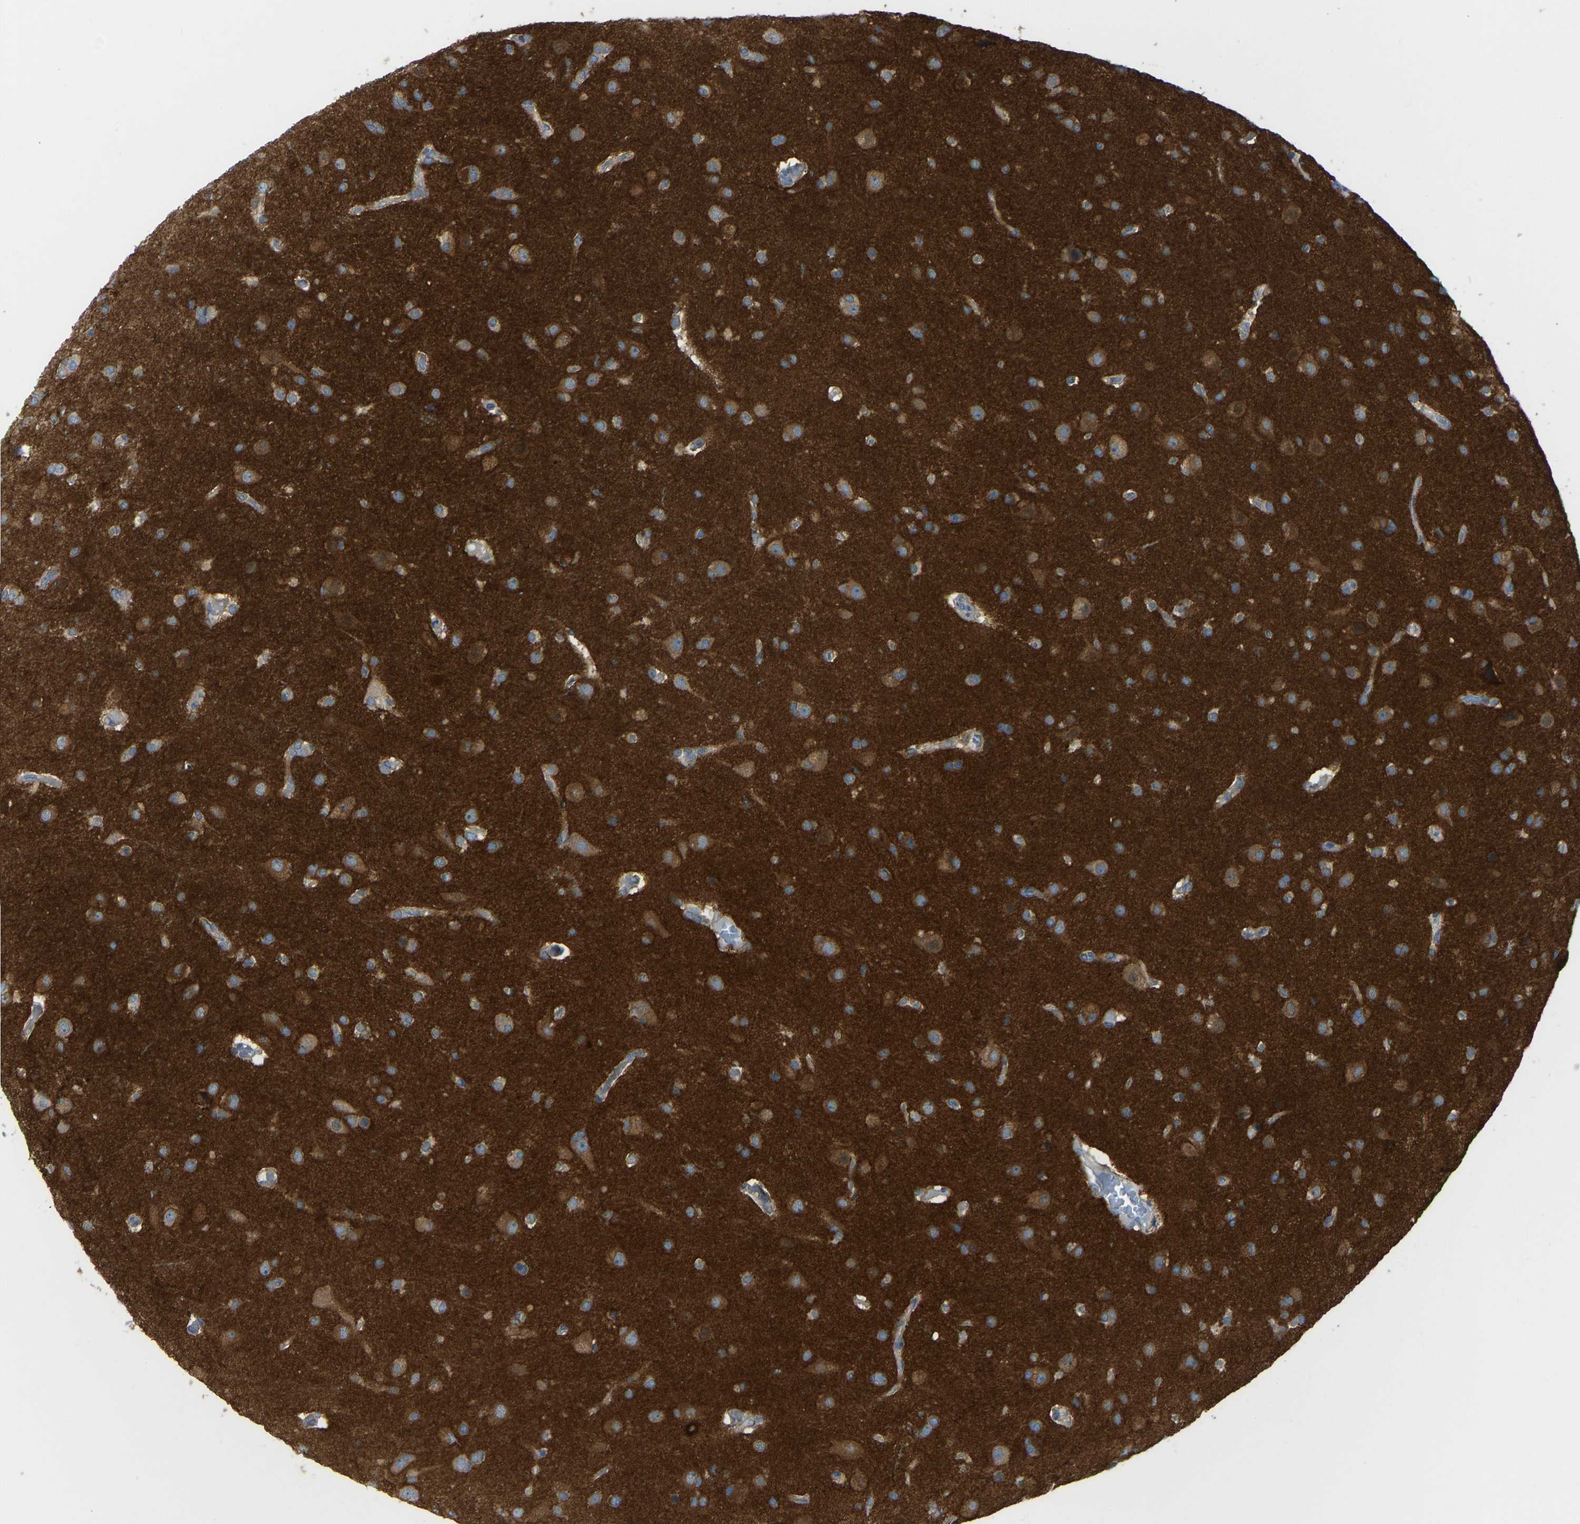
{"staining": {"intensity": "weak", "quantity": "25%-75%", "location": "cytoplasmic/membranous"}, "tissue": "glioma", "cell_type": "Tumor cells", "image_type": "cancer", "snomed": [{"axis": "morphology", "description": "Glioma, malignant, High grade"}, {"axis": "topography", "description": "Brain"}], "caption": "Protein analysis of malignant high-grade glioma tissue displays weak cytoplasmic/membranous positivity in about 25%-75% of tumor cells.", "gene": "PPP3CA", "patient": {"sex": "female", "age": 58}}